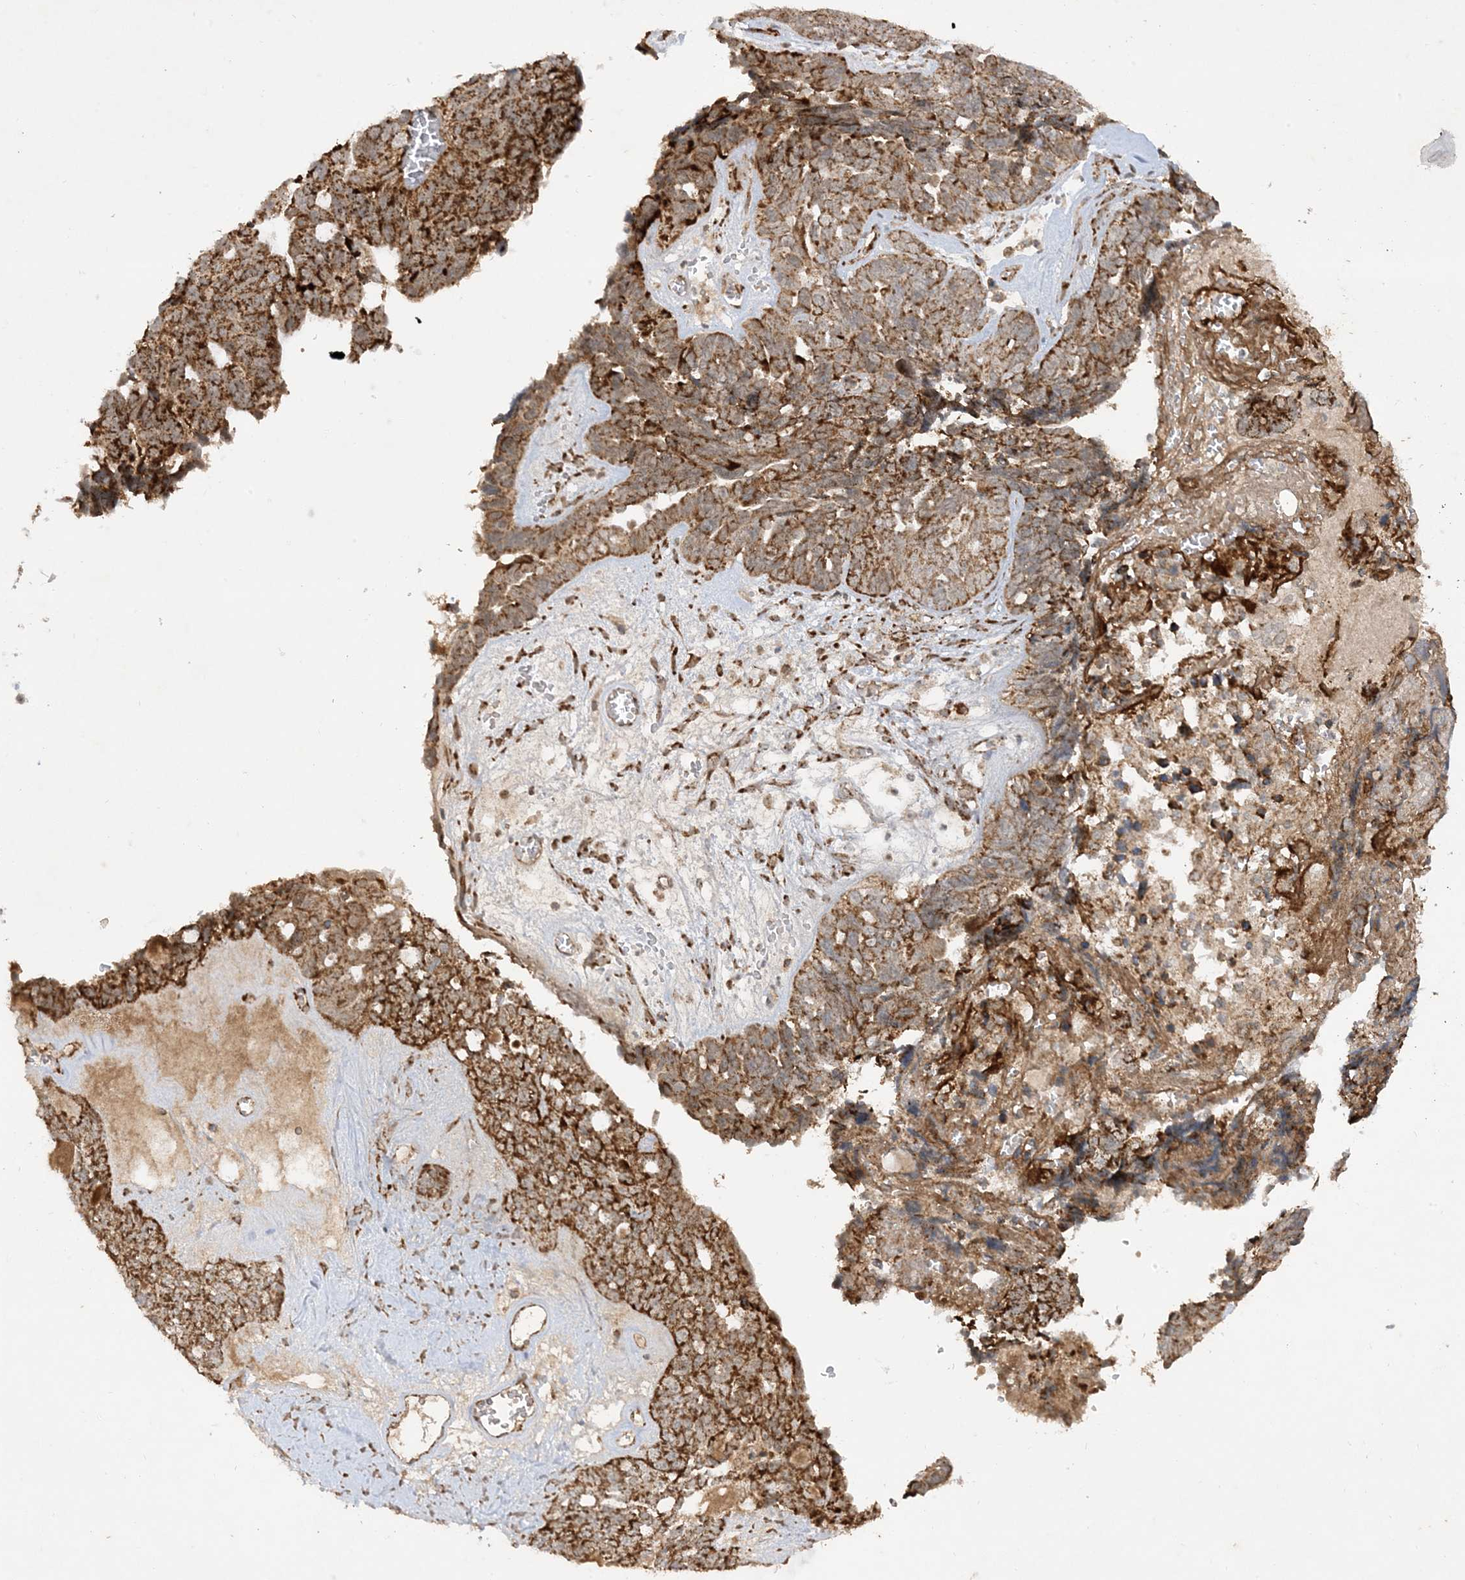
{"staining": {"intensity": "strong", "quantity": ">75%", "location": "cytoplasmic/membranous"}, "tissue": "ovarian cancer", "cell_type": "Tumor cells", "image_type": "cancer", "snomed": [{"axis": "morphology", "description": "Cystadenocarcinoma, serous, NOS"}, {"axis": "topography", "description": "Ovary"}], "caption": "A brown stain shows strong cytoplasmic/membranous staining of a protein in human ovarian serous cystadenocarcinoma tumor cells.", "gene": "NDUFAF3", "patient": {"sex": "female", "age": 79}}